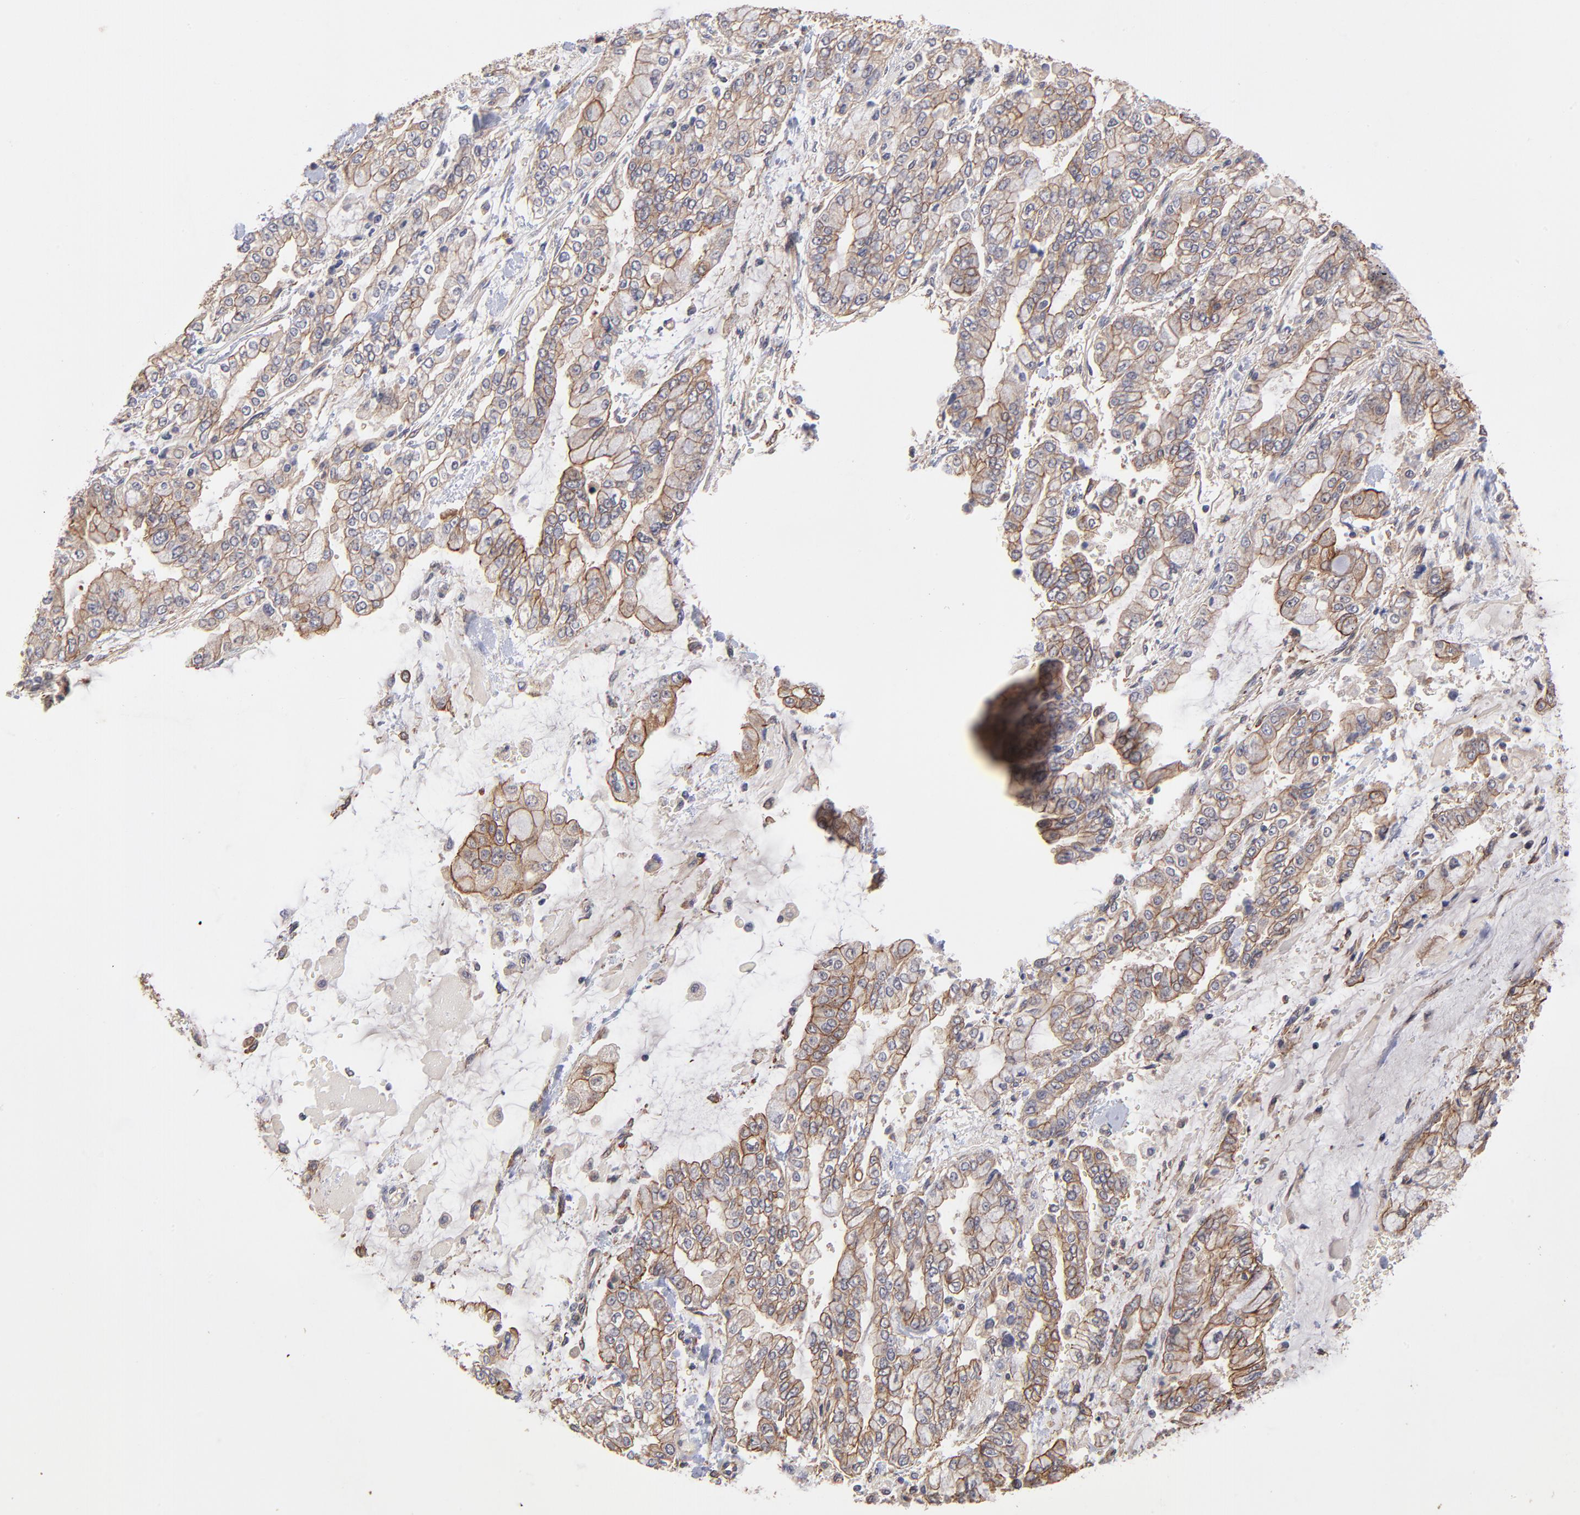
{"staining": {"intensity": "moderate", "quantity": ">75%", "location": "cytoplasmic/membranous"}, "tissue": "stomach cancer", "cell_type": "Tumor cells", "image_type": "cancer", "snomed": [{"axis": "morphology", "description": "Normal tissue, NOS"}, {"axis": "morphology", "description": "Adenocarcinoma, NOS"}, {"axis": "topography", "description": "Stomach, upper"}, {"axis": "topography", "description": "Stomach"}], "caption": "Immunohistochemical staining of human stomach cancer demonstrates moderate cytoplasmic/membranous protein positivity in about >75% of tumor cells.", "gene": "STAP2", "patient": {"sex": "male", "age": 76}}